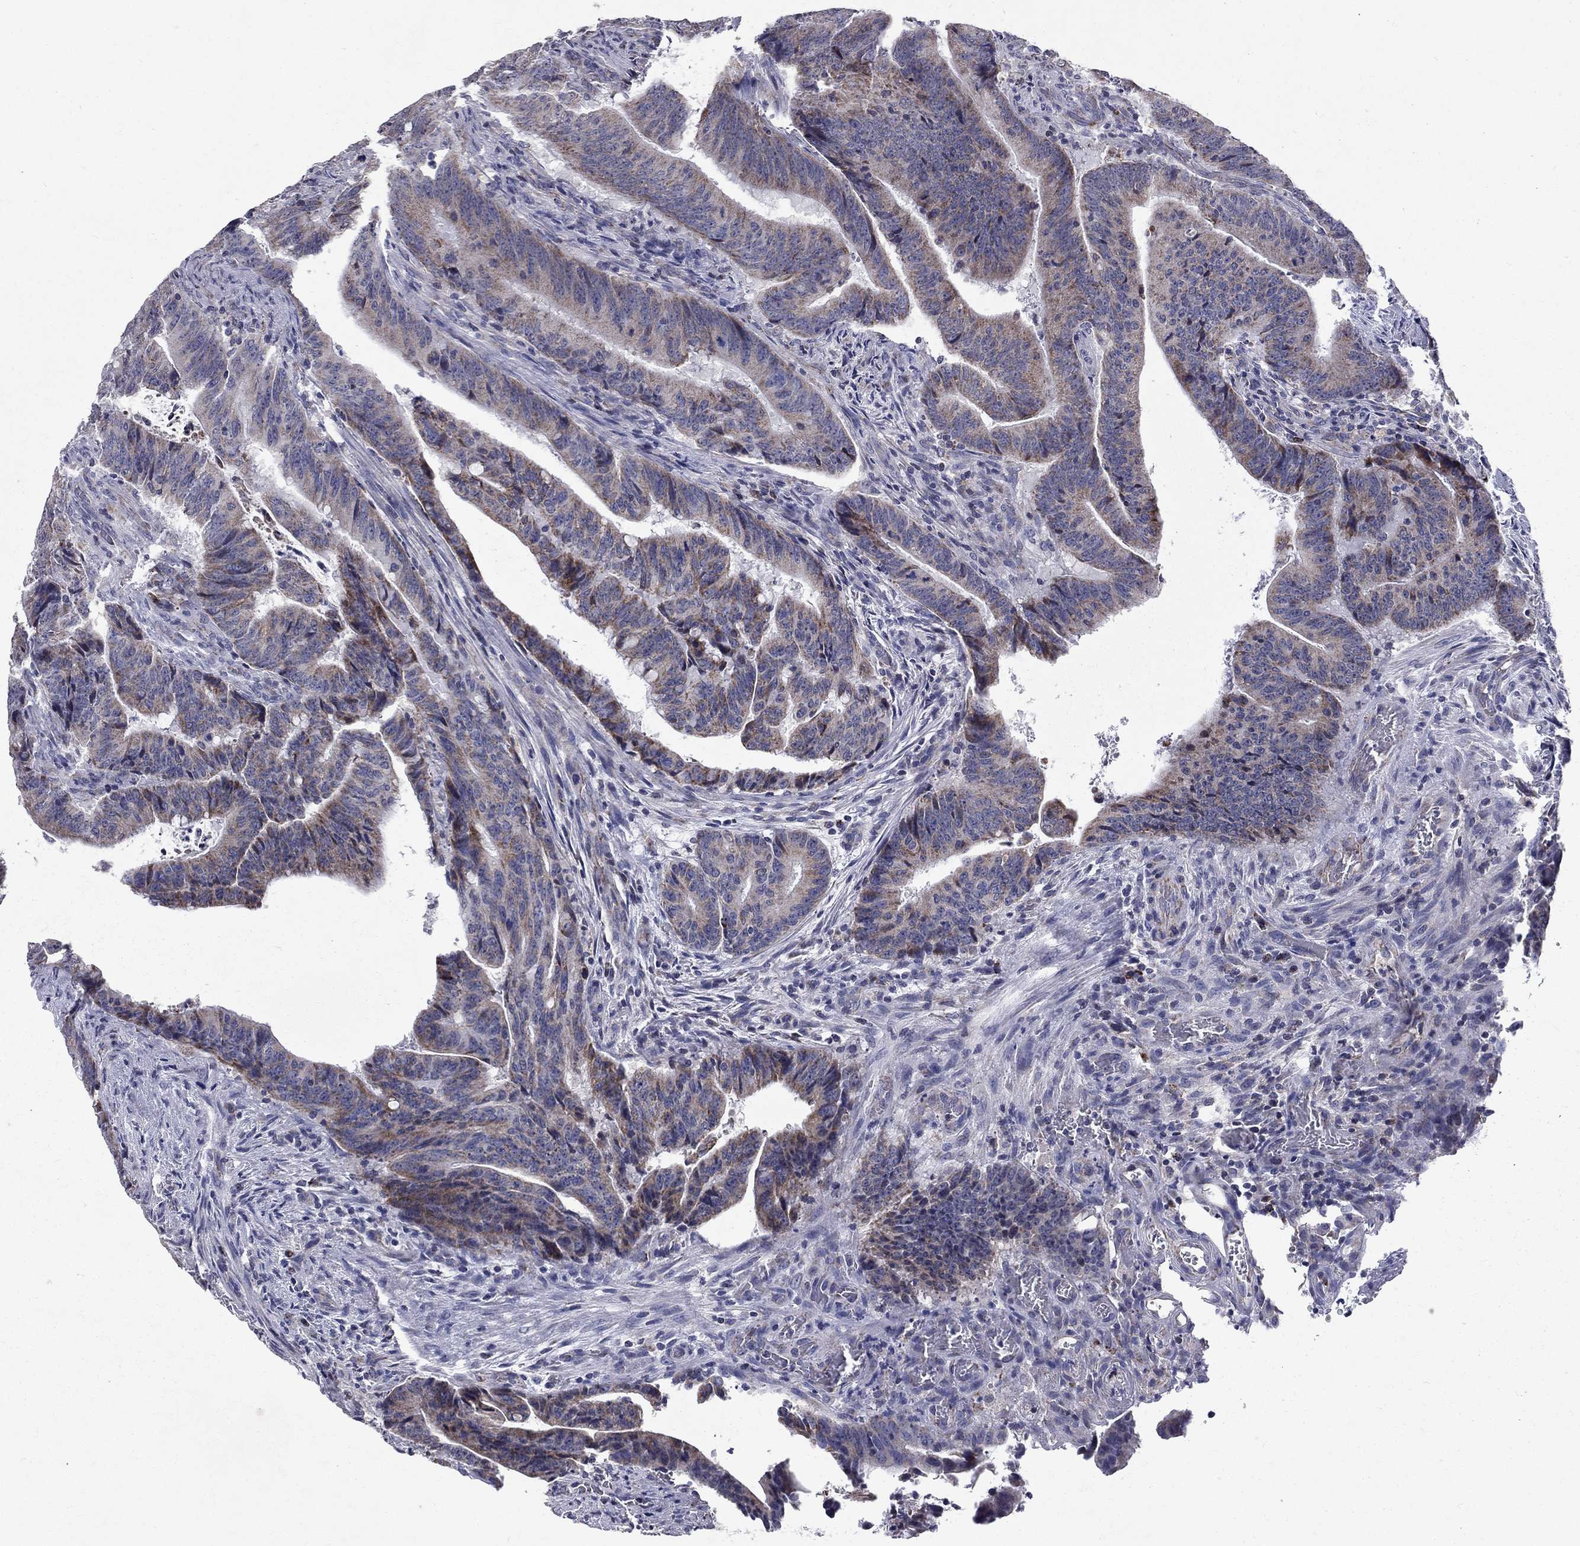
{"staining": {"intensity": "moderate", "quantity": "<25%", "location": "cytoplasmic/membranous"}, "tissue": "colorectal cancer", "cell_type": "Tumor cells", "image_type": "cancer", "snomed": [{"axis": "morphology", "description": "Adenocarcinoma, NOS"}, {"axis": "topography", "description": "Colon"}], "caption": "Human colorectal cancer stained for a protein (brown) shows moderate cytoplasmic/membranous positive expression in approximately <25% of tumor cells.", "gene": "SLC4A10", "patient": {"sex": "female", "age": 87}}